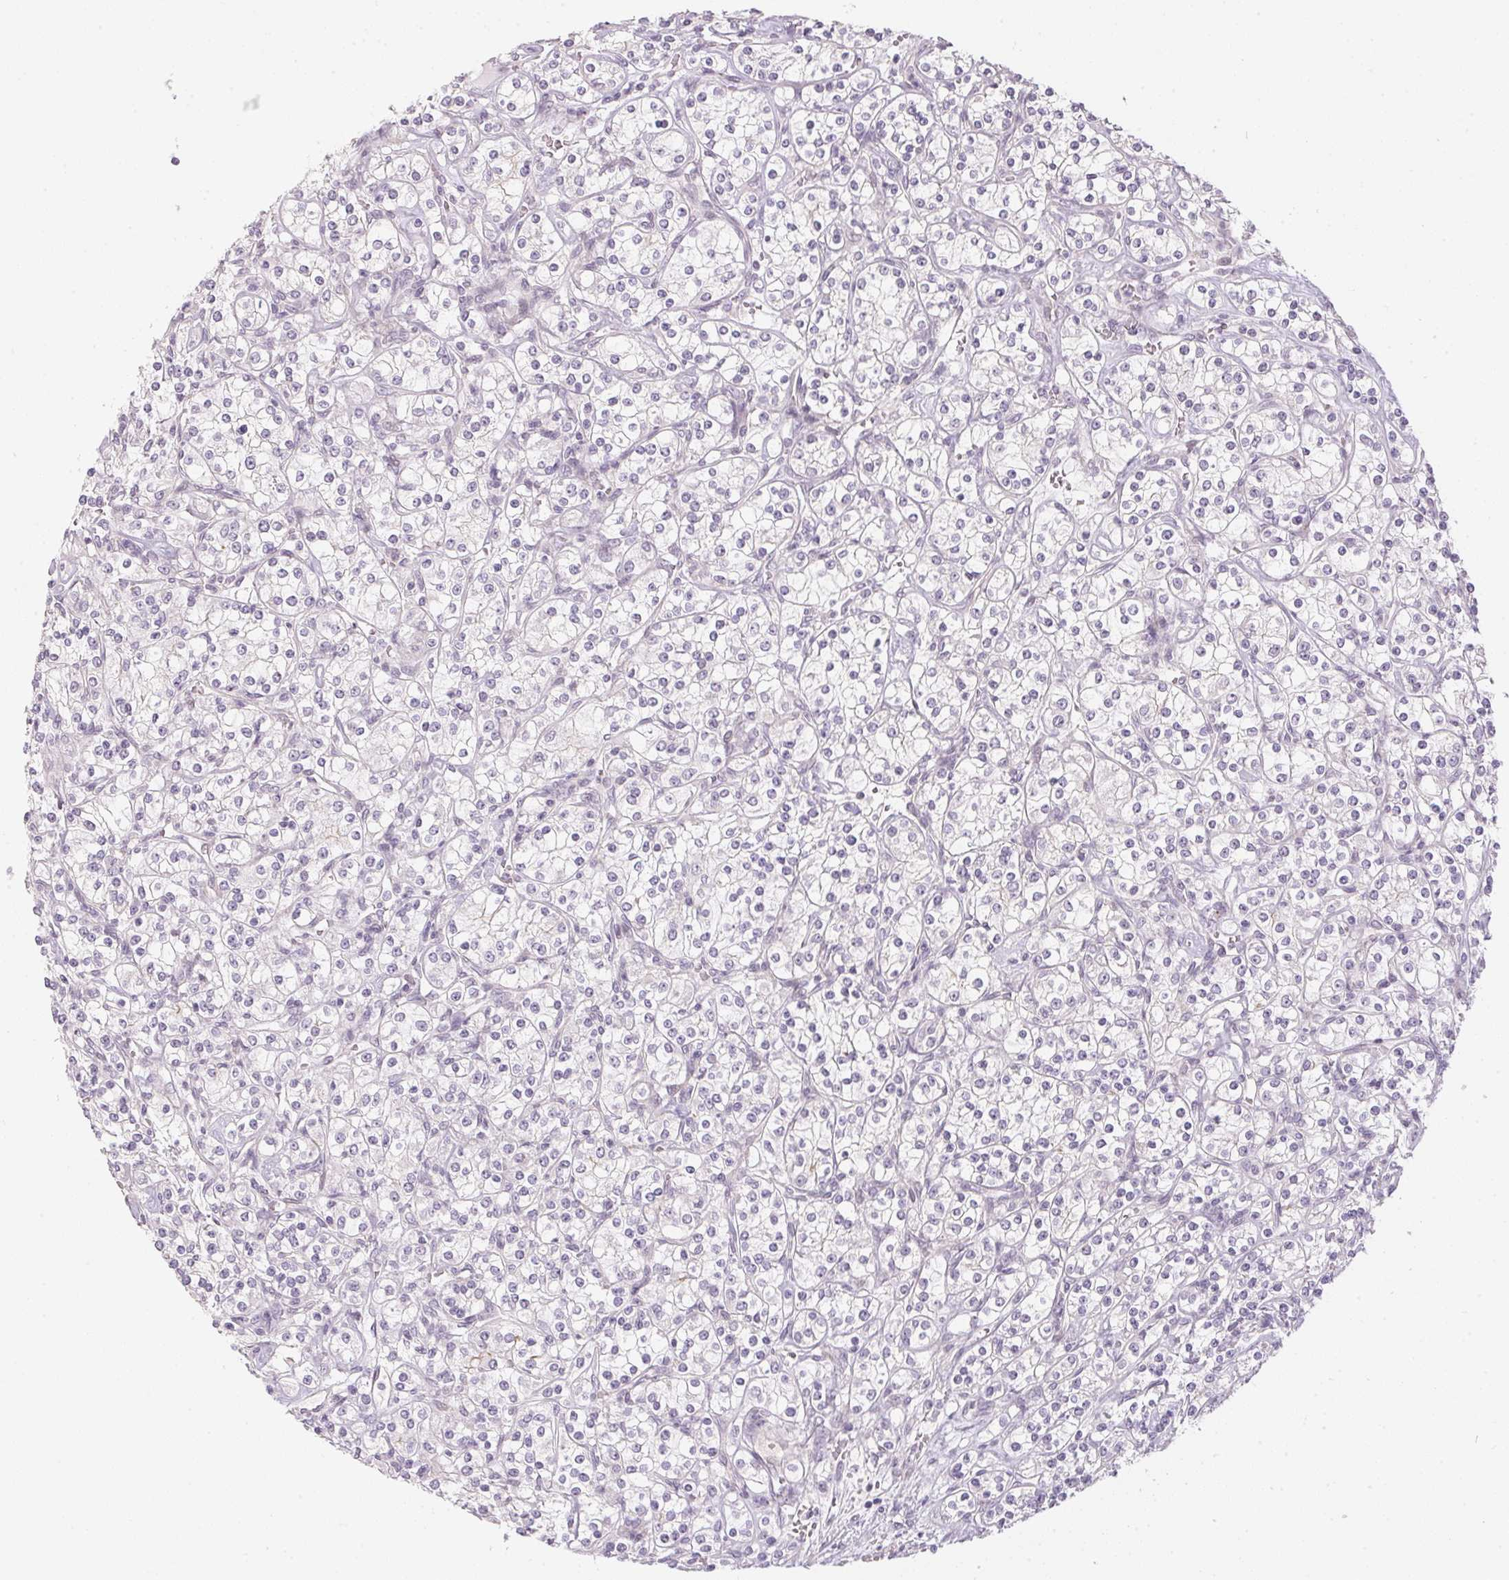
{"staining": {"intensity": "negative", "quantity": "none", "location": "none"}, "tissue": "renal cancer", "cell_type": "Tumor cells", "image_type": "cancer", "snomed": [{"axis": "morphology", "description": "Adenocarcinoma, NOS"}, {"axis": "topography", "description": "Kidney"}], "caption": "Immunohistochemical staining of renal cancer shows no significant expression in tumor cells.", "gene": "GDAP1L1", "patient": {"sex": "male", "age": 77}}